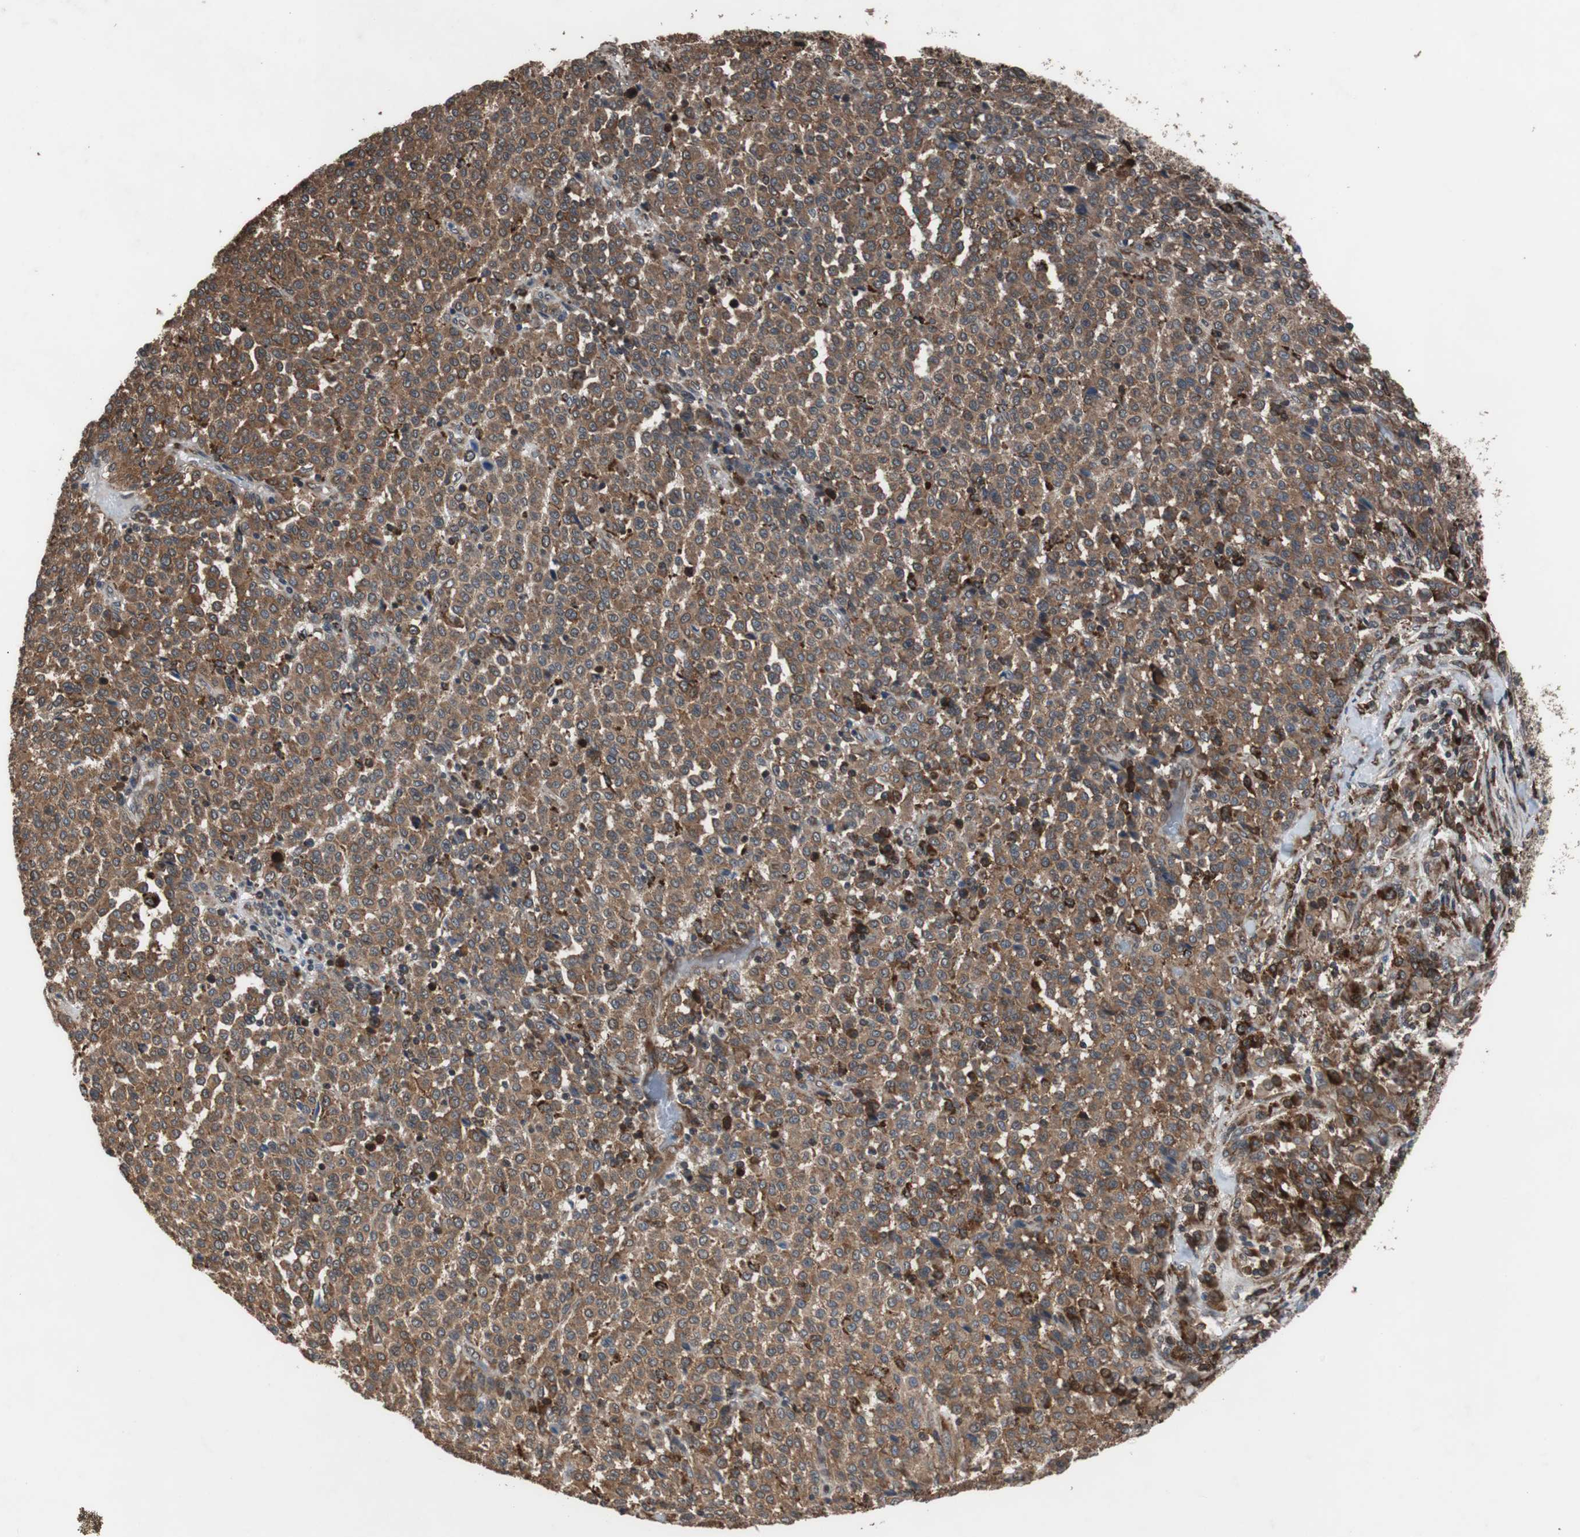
{"staining": {"intensity": "strong", "quantity": ">75%", "location": "cytoplasmic/membranous"}, "tissue": "melanoma", "cell_type": "Tumor cells", "image_type": "cancer", "snomed": [{"axis": "morphology", "description": "Malignant melanoma, Metastatic site"}, {"axis": "topography", "description": "Pancreas"}], "caption": "Immunohistochemistry staining of malignant melanoma (metastatic site), which exhibits high levels of strong cytoplasmic/membranous staining in about >75% of tumor cells indicating strong cytoplasmic/membranous protein expression. The staining was performed using DAB (3,3'-diaminobenzidine) (brown) for protein detection and nuclei were counterstained in hematoxylin (blue).", "gene": "USP10", "patient": {"sex": "female", "age": 30}}